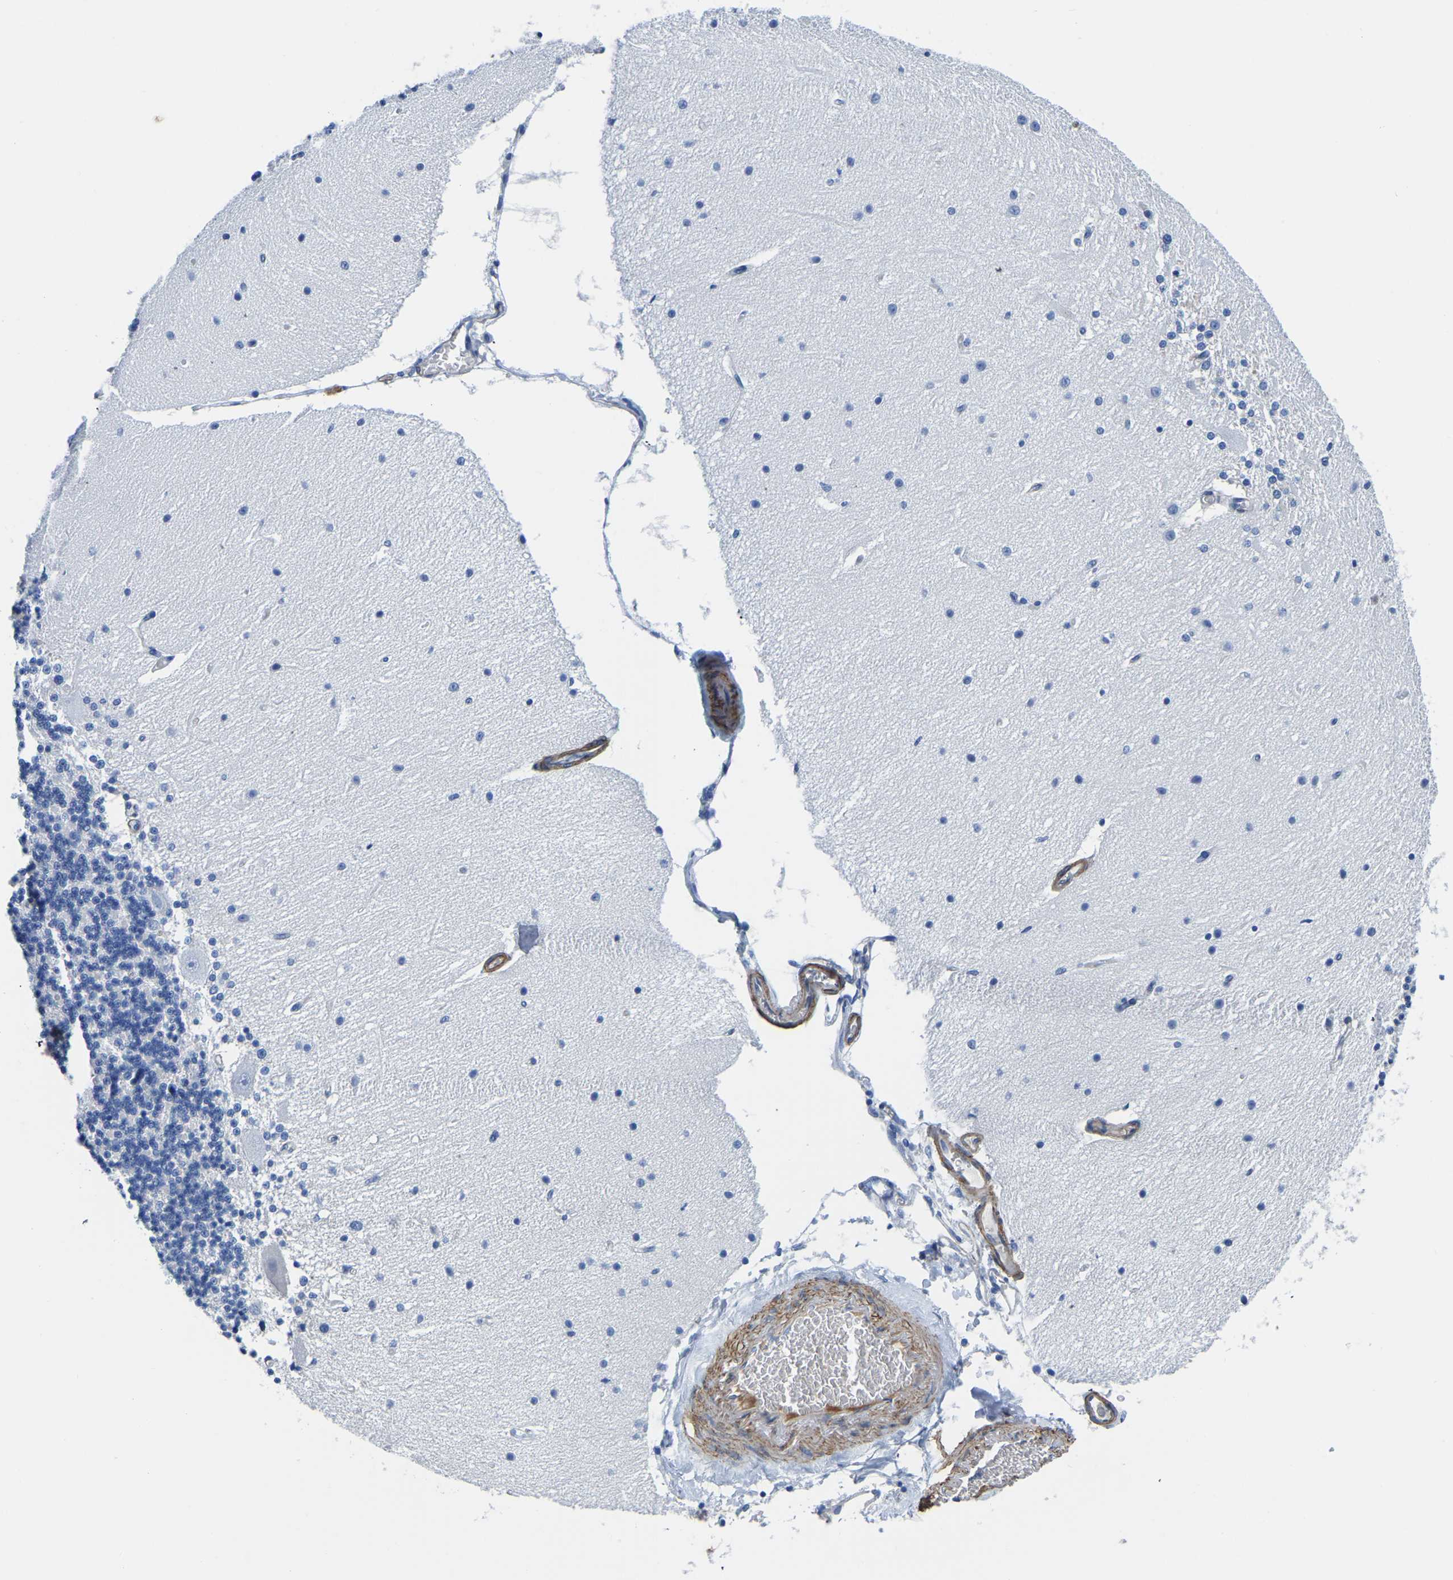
{"staining": {"intensity": "negative", "quantity": "none", "location": "none"}, "tissue": "cerebellum", "cell_type": "Cells in granular layer", "image_type": "normal", "snomed": [{"axis": "morphology", "description": "Normal tissue, NOS"}, {"axis": "topography", "description": "Cerebellum"}], "caption": "This is a histopathology image of immunohistochemistry staining of unremarkable cerebellum, which shows no expression in cells in granular layer. Brightfield microscopy of IHC stained with DAB (brown) and hematoxylin (blue), captured at high magnification.", "gene": "SLC45A3", "patient": {"sex": "female", "age": 54}}